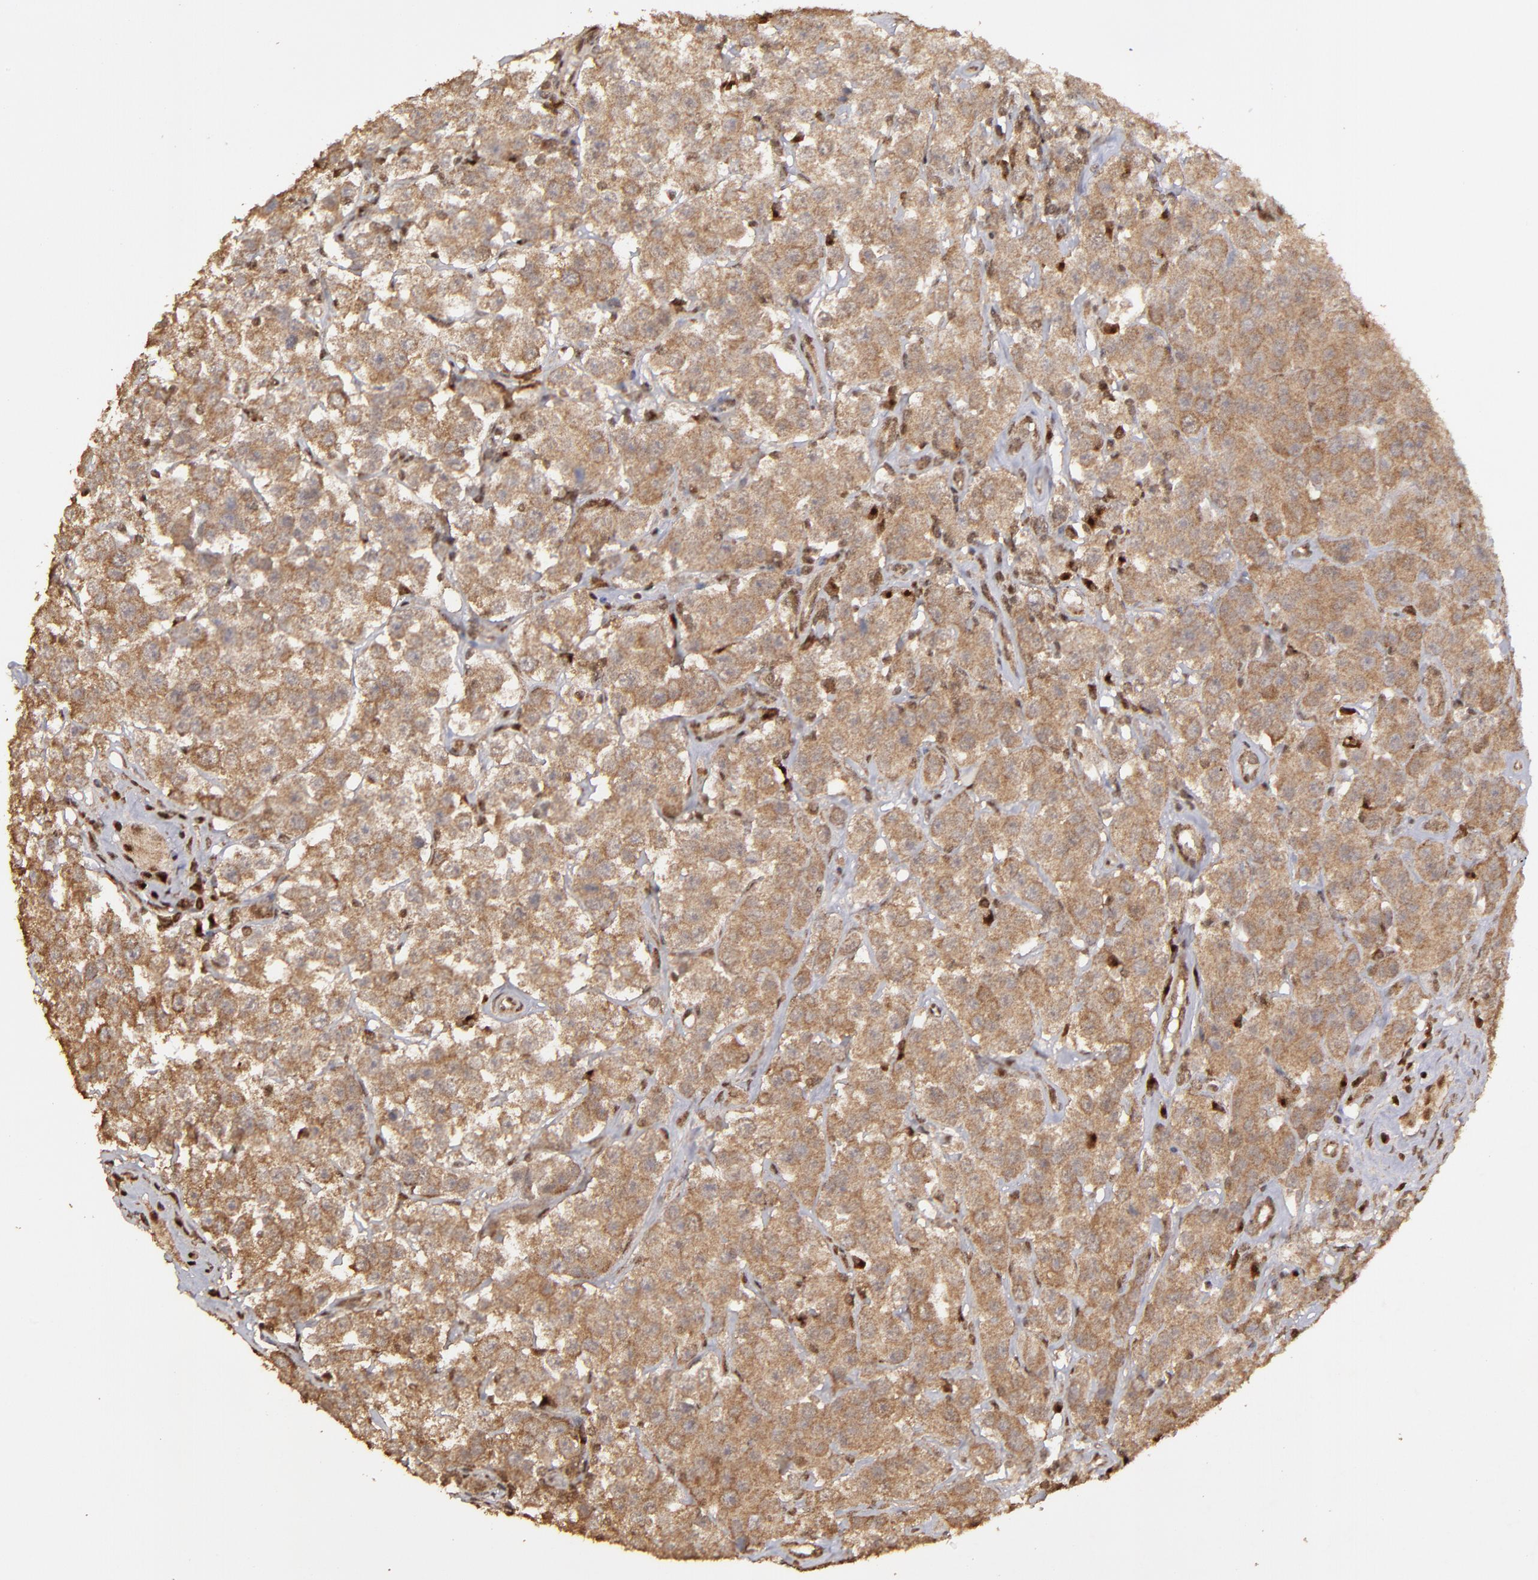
{"staining": {"intensity": "moderate", "quantity": ">75%", "location": "cytoplasmic/membranous"}, "tissue": "testis cancer", "cell_type": "Tumor cells", "image_type": "cancer", "snomed": [{"axis": "morphology", "description": "Seminoma, NOS"}, {"axis": "topography", "description": "Testis"}], "caption": "A high-resolution histopathology image shows IHC staining of seminoma (testis), which exhibits moderate cytoplasmic/membranous staining in about >75% of tumor cells. (DAB (3,3'-diaminobenzidine) = brown stain, brightfield microscopy at high magnification).", "gene": "ARNT", "patient": {"sex": "male", "age": 52}}